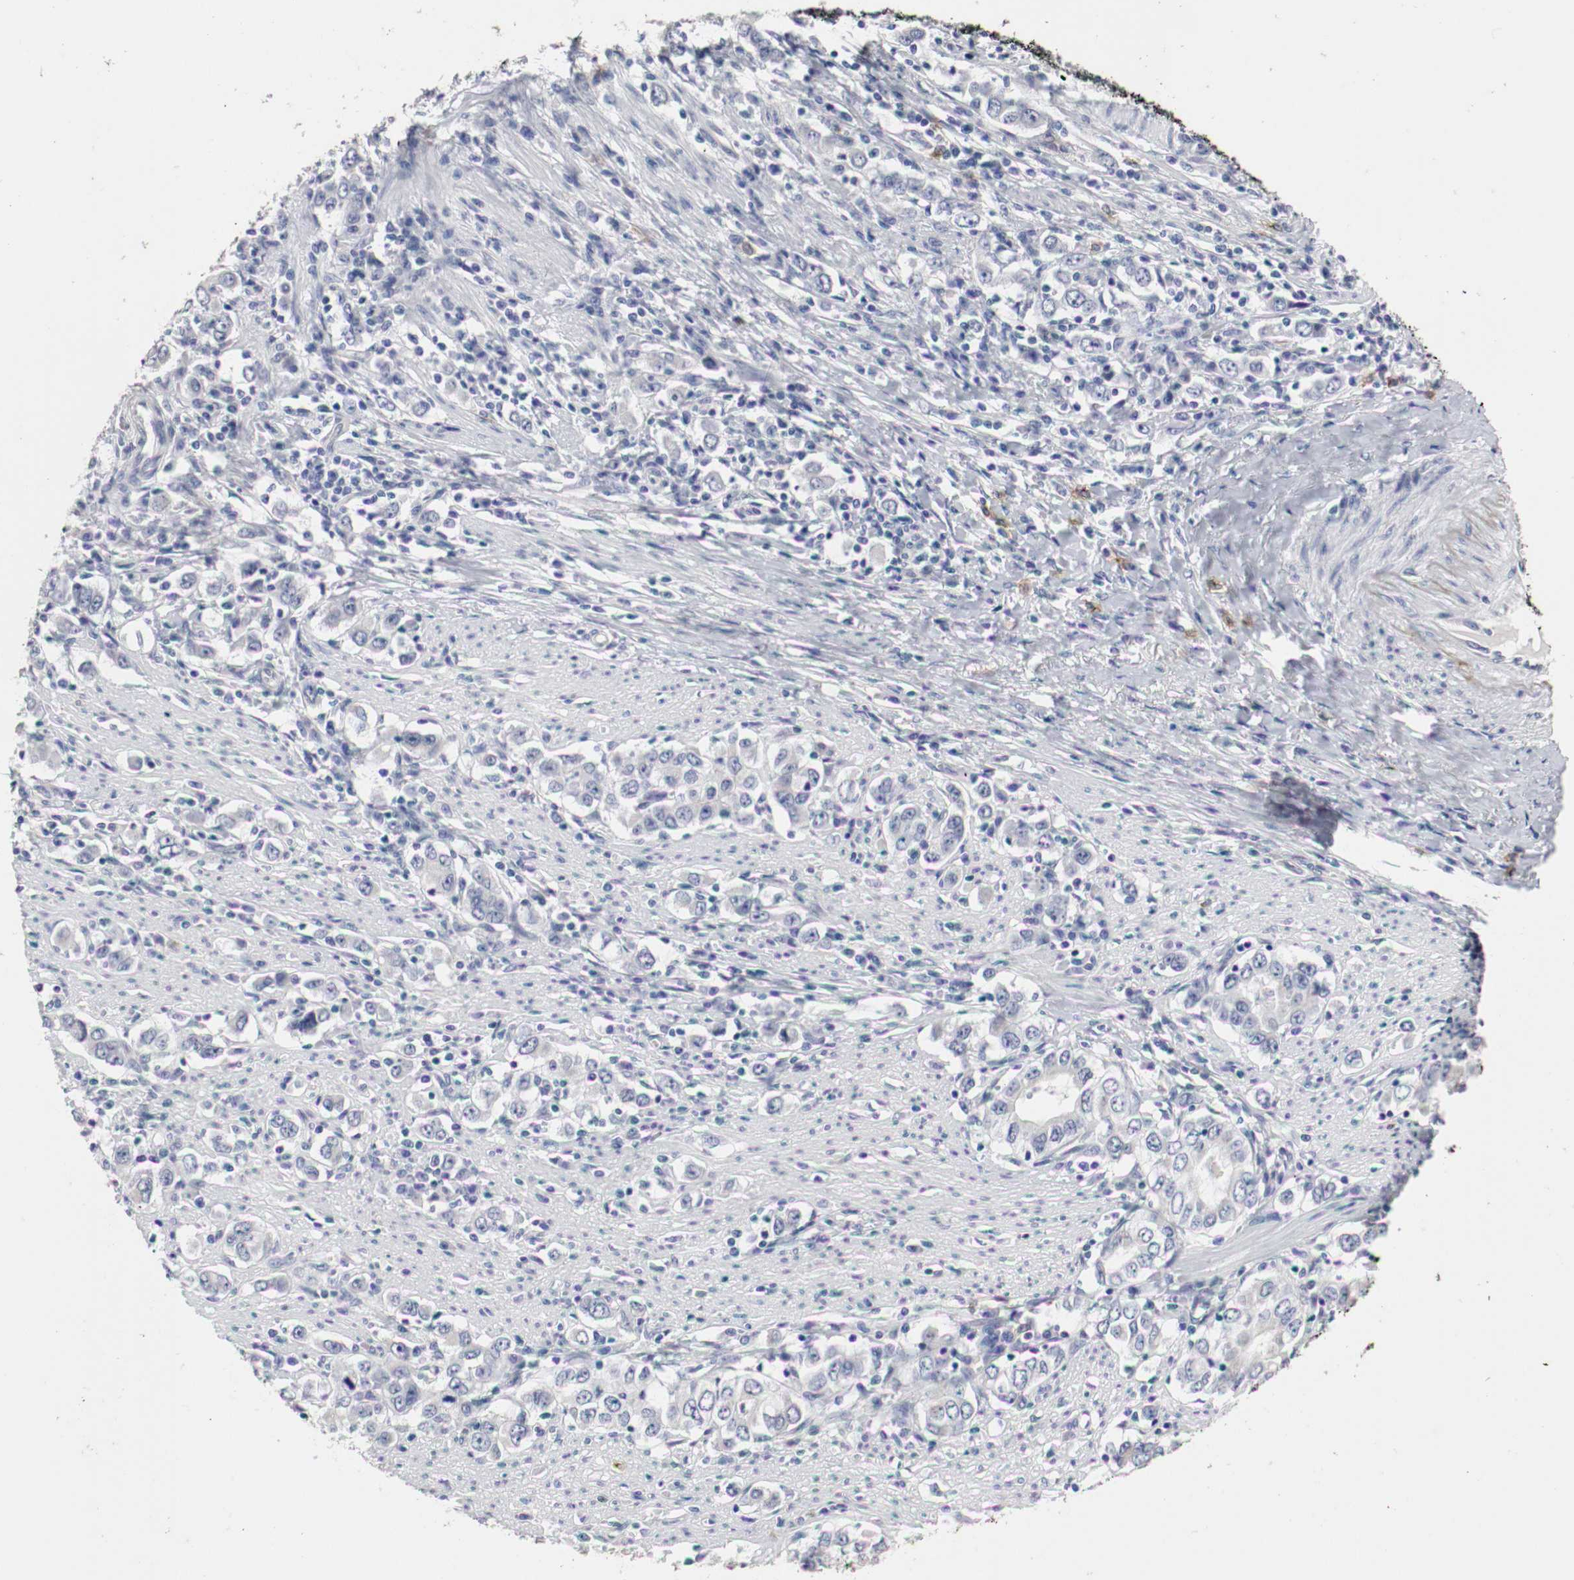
{"staining": {"intensity": "negative", "quantity": "none", "location": "none"}, "tissue": "stomach cancer", "cell_type": "Tumor cells", "image_type": "cancer", "snomed": [{"axis": "morphology", "description": "Adenocarcinoma, NOS"}, {"axis": "topography", "description": "Stomach, lower"}], "caption": "Immunohistochemical staining of stomach cancer displays no significant positivity in tumor cells.", "gene": "KIT", "patient": {"sex": "female", "age": 72}}